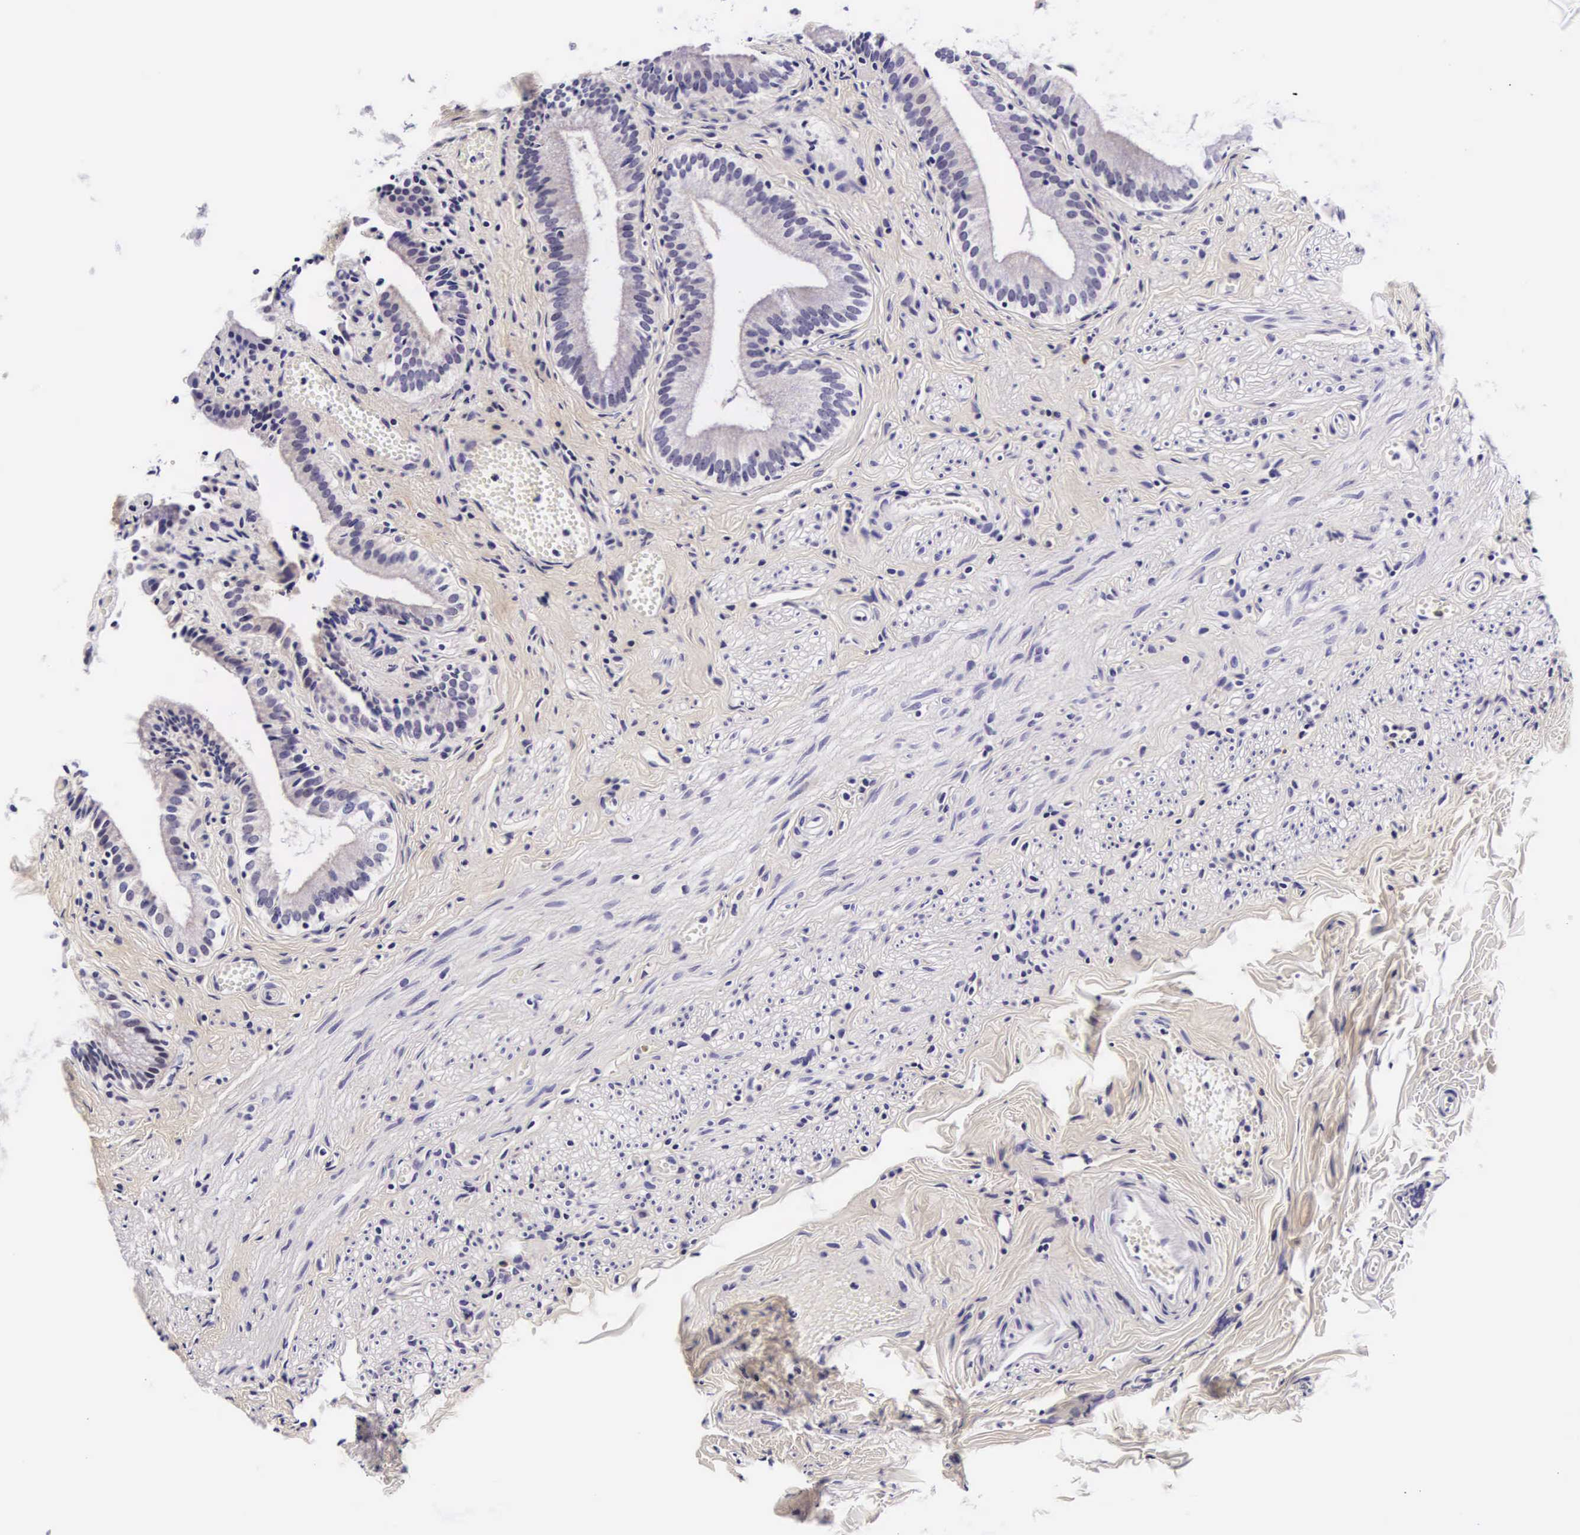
{"staining": {"intensity": "negative", "quantity": "none", "location": "none"}, "tissue": "gallbladder", "cell_type": "Glandular cells", "image_type": "normal", "snomed": [{"axis": "morphology", "description": "Normal tissue, NOS"}, {"axis": "topography", "description": "Gallbladder"}], "caption": "The immunohistochemistry (IHC) histopathology image has no significant positivity in glandular cells of gallbladder. Nuclei are stained in blue.", "gene": "PHETA2", "patient": {"sex": "female", "age": 44}}